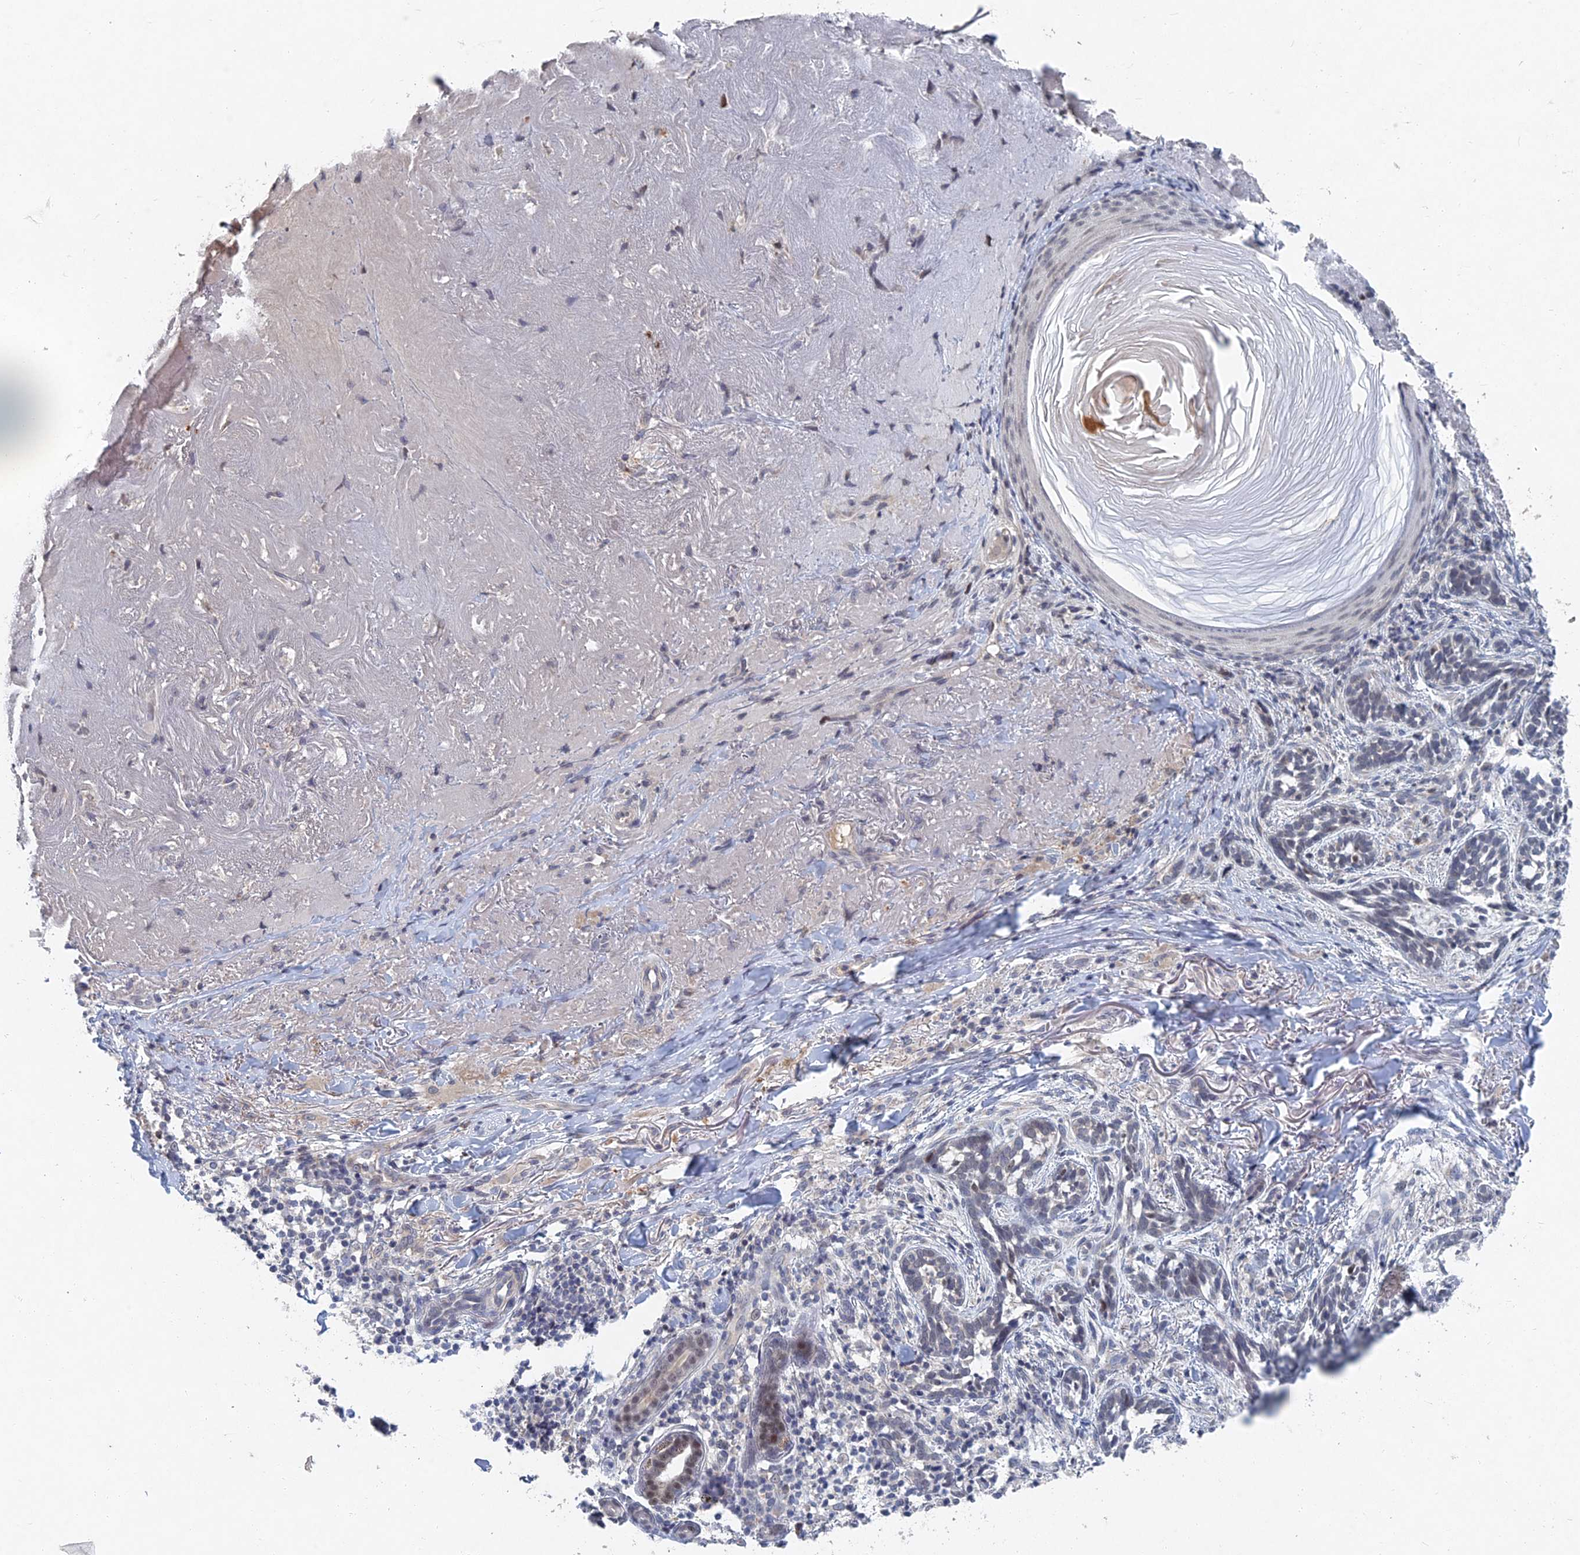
{"staining": {"intensity": "negative", "quantity": "none", "location": "none"}, "tissue": "skin cancer", "cell_type": "Tumor cells", "image_type": "cancer", "snomed": [{"axis": "morphology", "description": "Basal cell carcinoma"}, {"axis": "topography", "description": "Skin"}], "caption": "DAB (3,3'-diaminobenzidine) immunohistochemical staining of human basal cell carcinoma (skin) exhibits no significant staining in tumor cells.", "gene": "GNA15", "patient": {"sex": "male", "age": 71}}